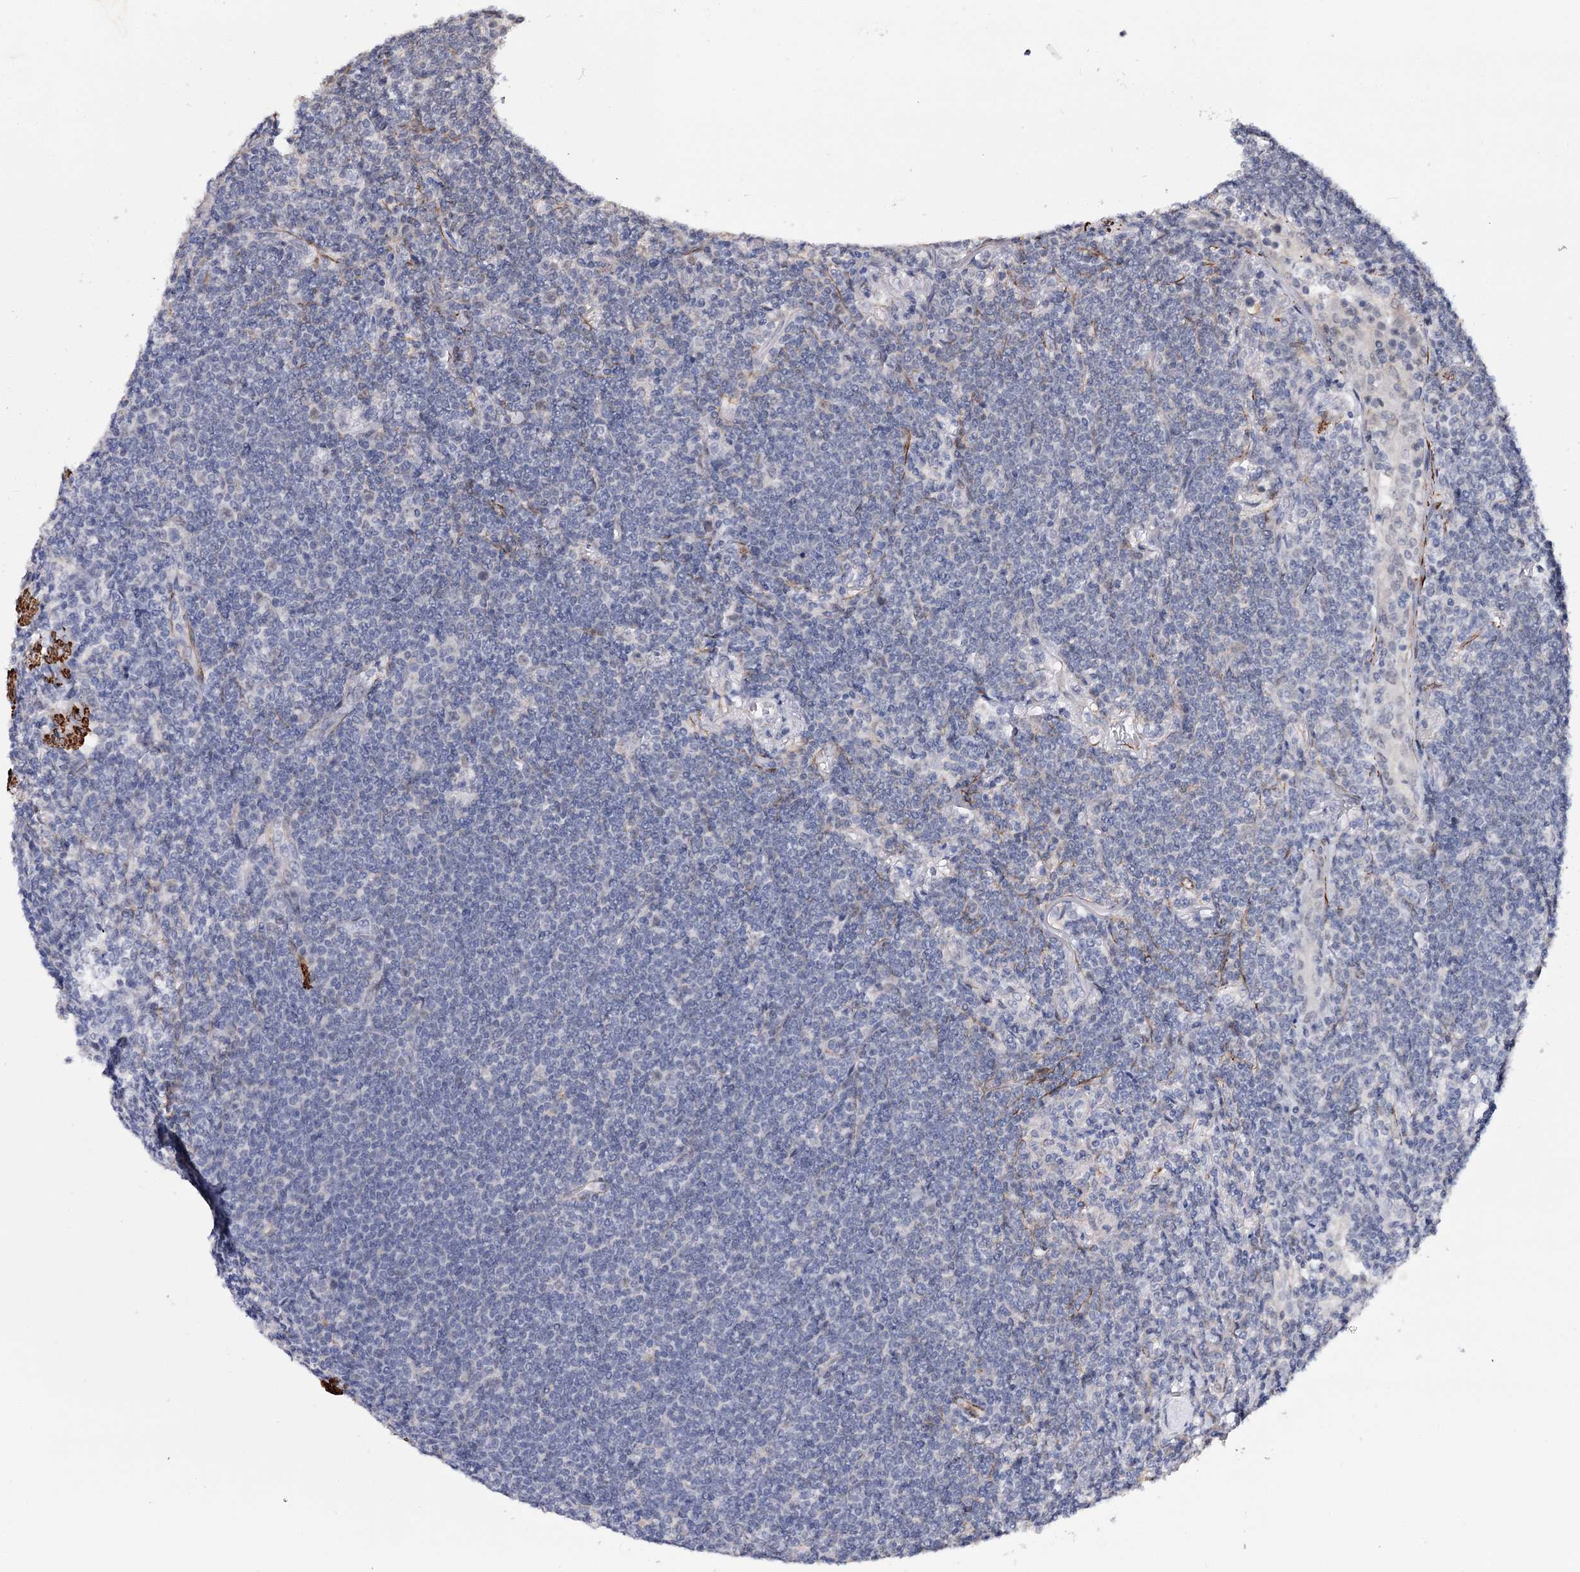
{"staining": {"intensity": "negative", "quantity": "none", "location": "none"}, "tissue": "lymphoma", "cell_type": "Tumor cells", "image_type": "cancer", "snomed": [{"axis": "morphology", "description": "Malignant lymphoma, non-Hodgkin's type, Low grade"}, {"axis": "topography", "description": "Lung"}], "caption": "DAB (3,3'-diaminobenzidine) immunohistochemical staining of human lymphoma reveals no significant positivity in tumor cells.", "gene": "CFAP46", "patient": {"sex": "female", "age": 71}}